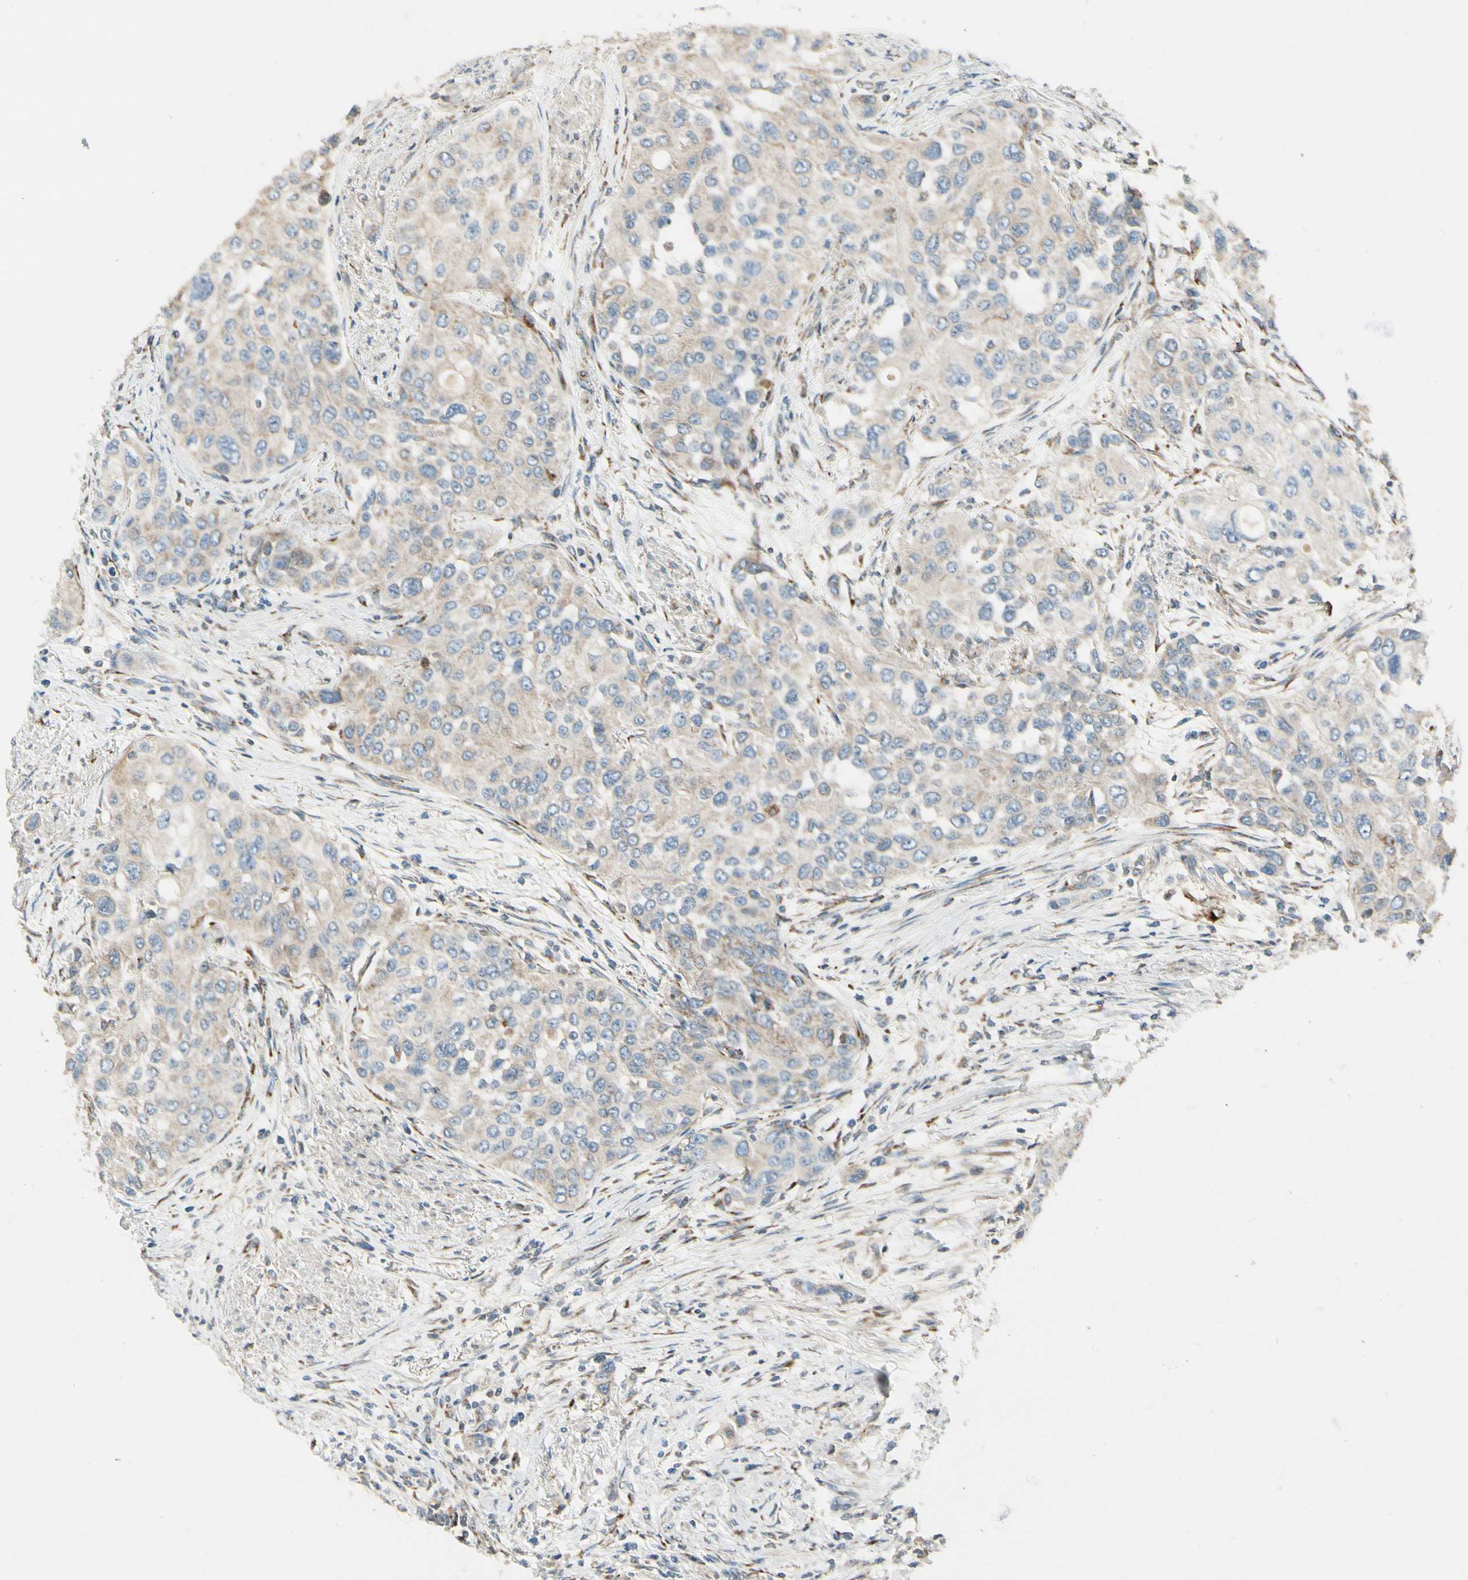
{"staining": {"intensity": "weak", "quantity": ">75%", "location": "cytoplasmic/membranous"}, "tissue": "urothelial cancer", "cell_type": "Tumor cells", "image_type": "cancer", "snomed": [{"axis": "morphology", "description": "Urothelial carcinoma, High grade"}, {"axis": "topography", "description": "Urinary bladder"}], "caption": "Urothelial cancer was stained to show a protein in brown. There is low levels of weak cytoplasmic/membranous expression in approximately >75% of tumor cells.", "gene": "MRPL9", "patient": {"sex": "female", "age": 56}}